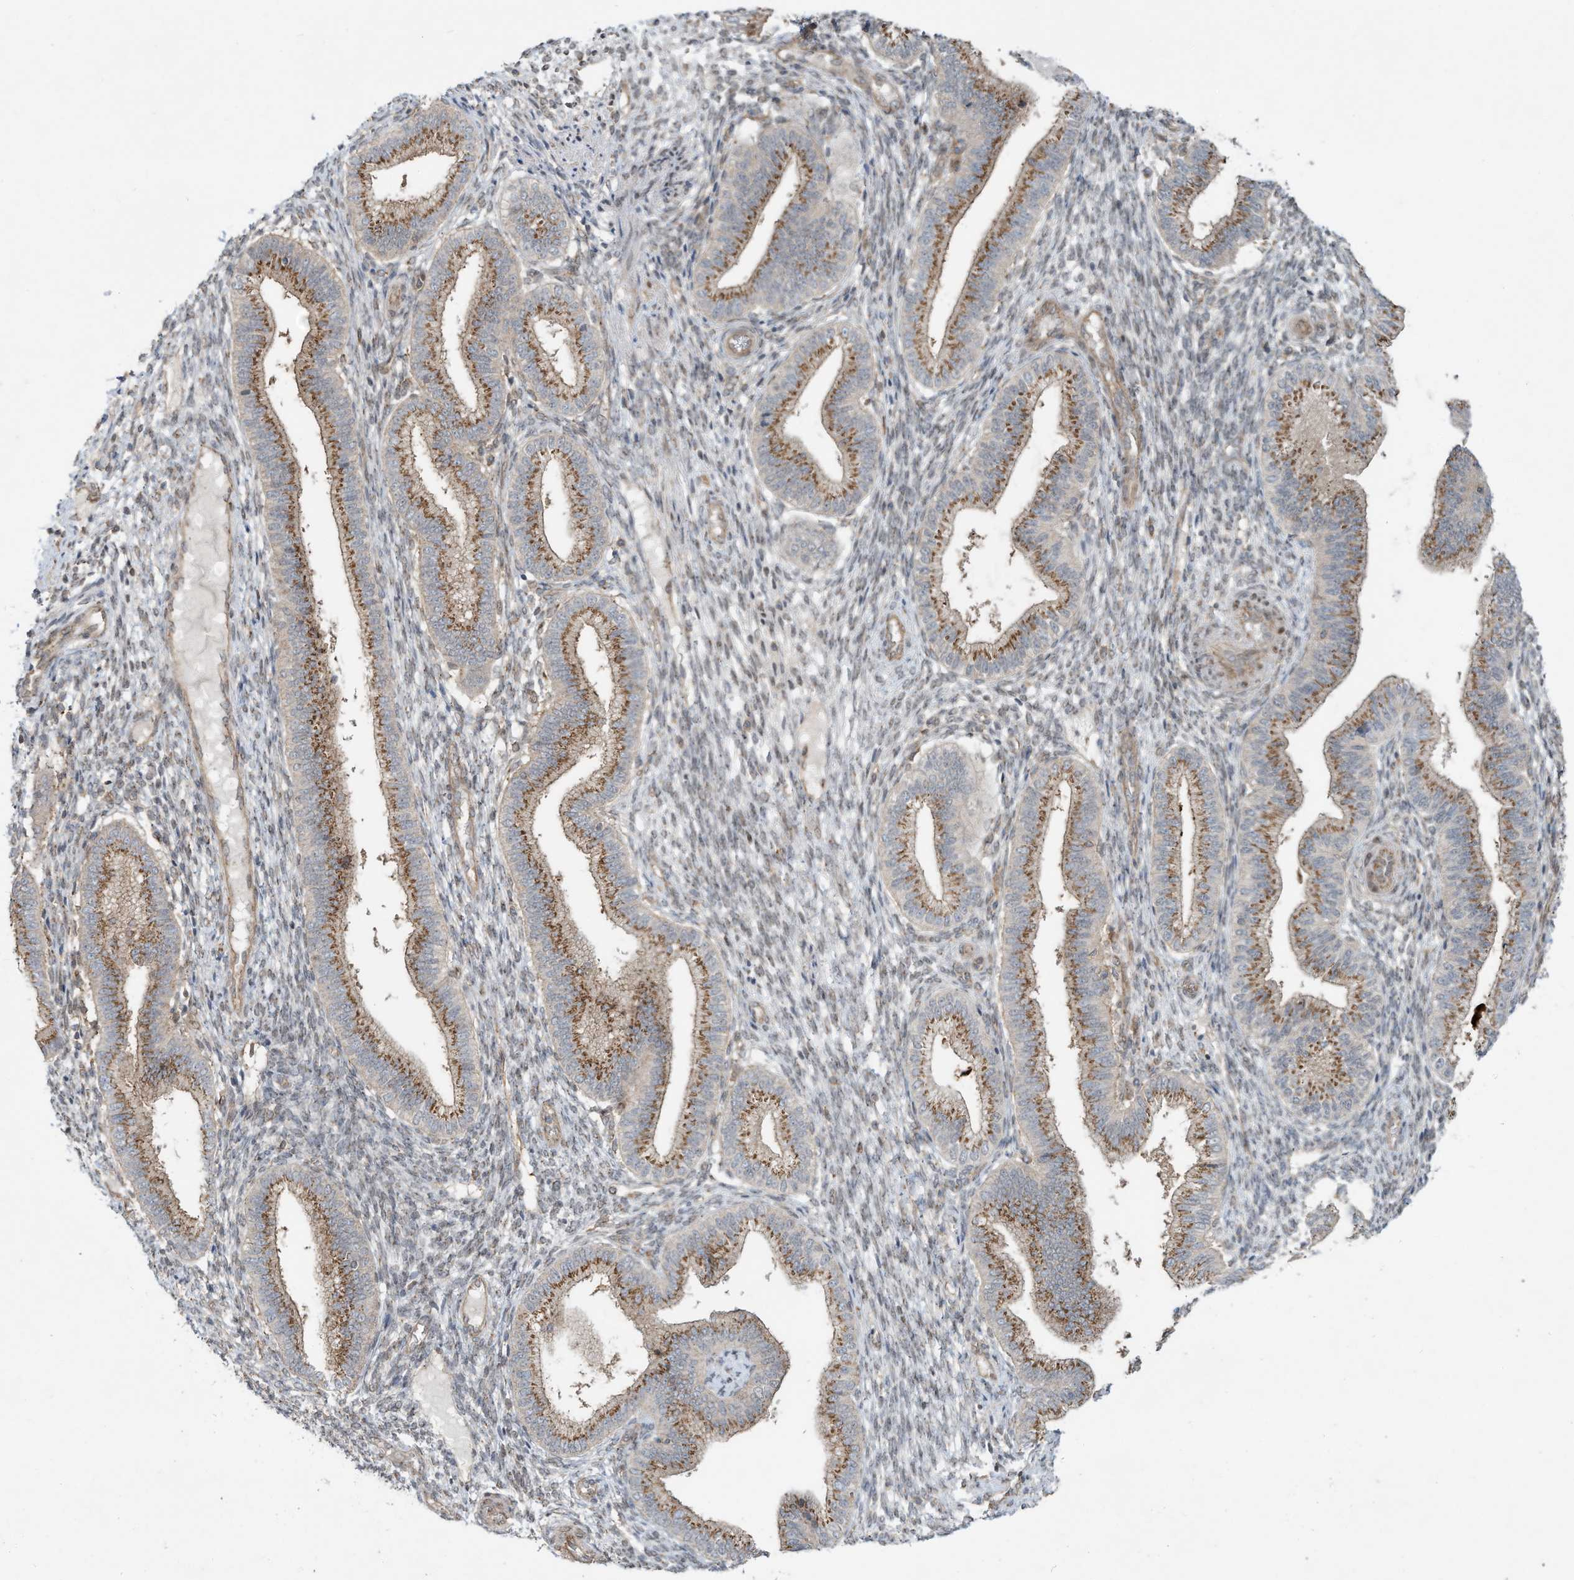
{"staining": {"intensity": "moderate", "quantity": ">75%", "location": "cytoplasmic/membranous,nuclear"}, "tissue": "endometrium", "cell_type": "Cells in endometrial stroma", "image_type": "normal", "snomed": [{"axis": "morphology", "description": "Normal tissue, NOS"}, {"axis": "topography", "description": "Endometrium"}], "caption": "This micrograph exhibits normal endometrium stained with immunohistochemistry to label a protein in brown. The cytoplasmic/membranous,nuclear of cells in endometrial stroma show moderate positivity for the protein. Nuclei are counter-stained blue.", "gene": "CUX1", "patient": {"sex": "female", "age": 39}}